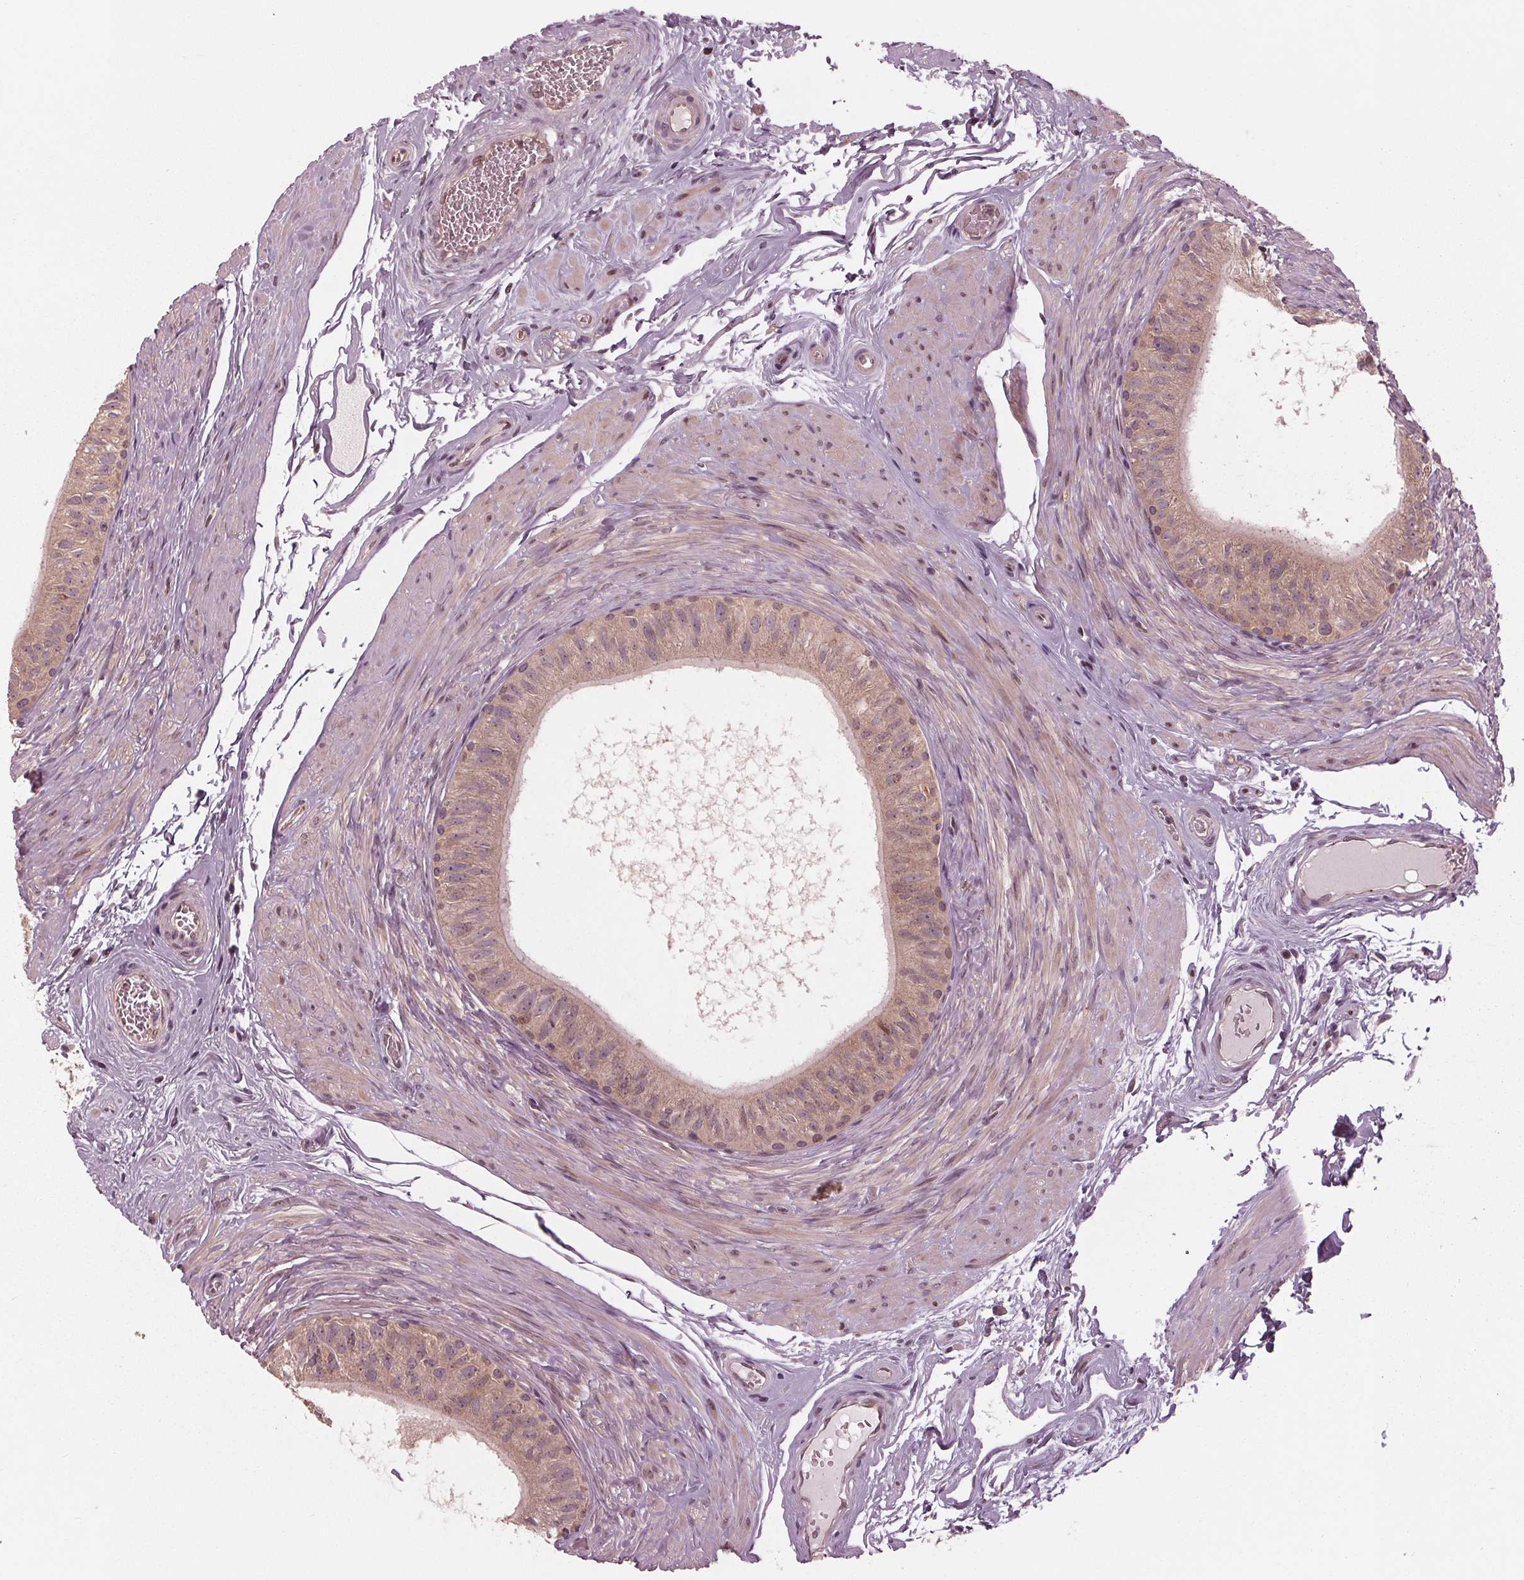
{"staining": {"intensity": "moderate", "quantity": "25%-75%", "location": "cytoplasmic/membranous,nuclear"}, "tissue": "epididymis", "cell_type": "Glandular cells", "image_type": "normal", "snomed": [{"axis": "morphology", "description": "Normal tissue, NOS"}, {"axis": "topography", "description": "Epididymis"}], "caption": "About 25%-75% of glandular cells in unremarkable human epididymis display moderate cytoplasmic/membranous,nuclear protein staining as visualized by brown immunohistochemical staining.", "gene": "ZNF471", "patient": {"sex": "male", "age": 36}}